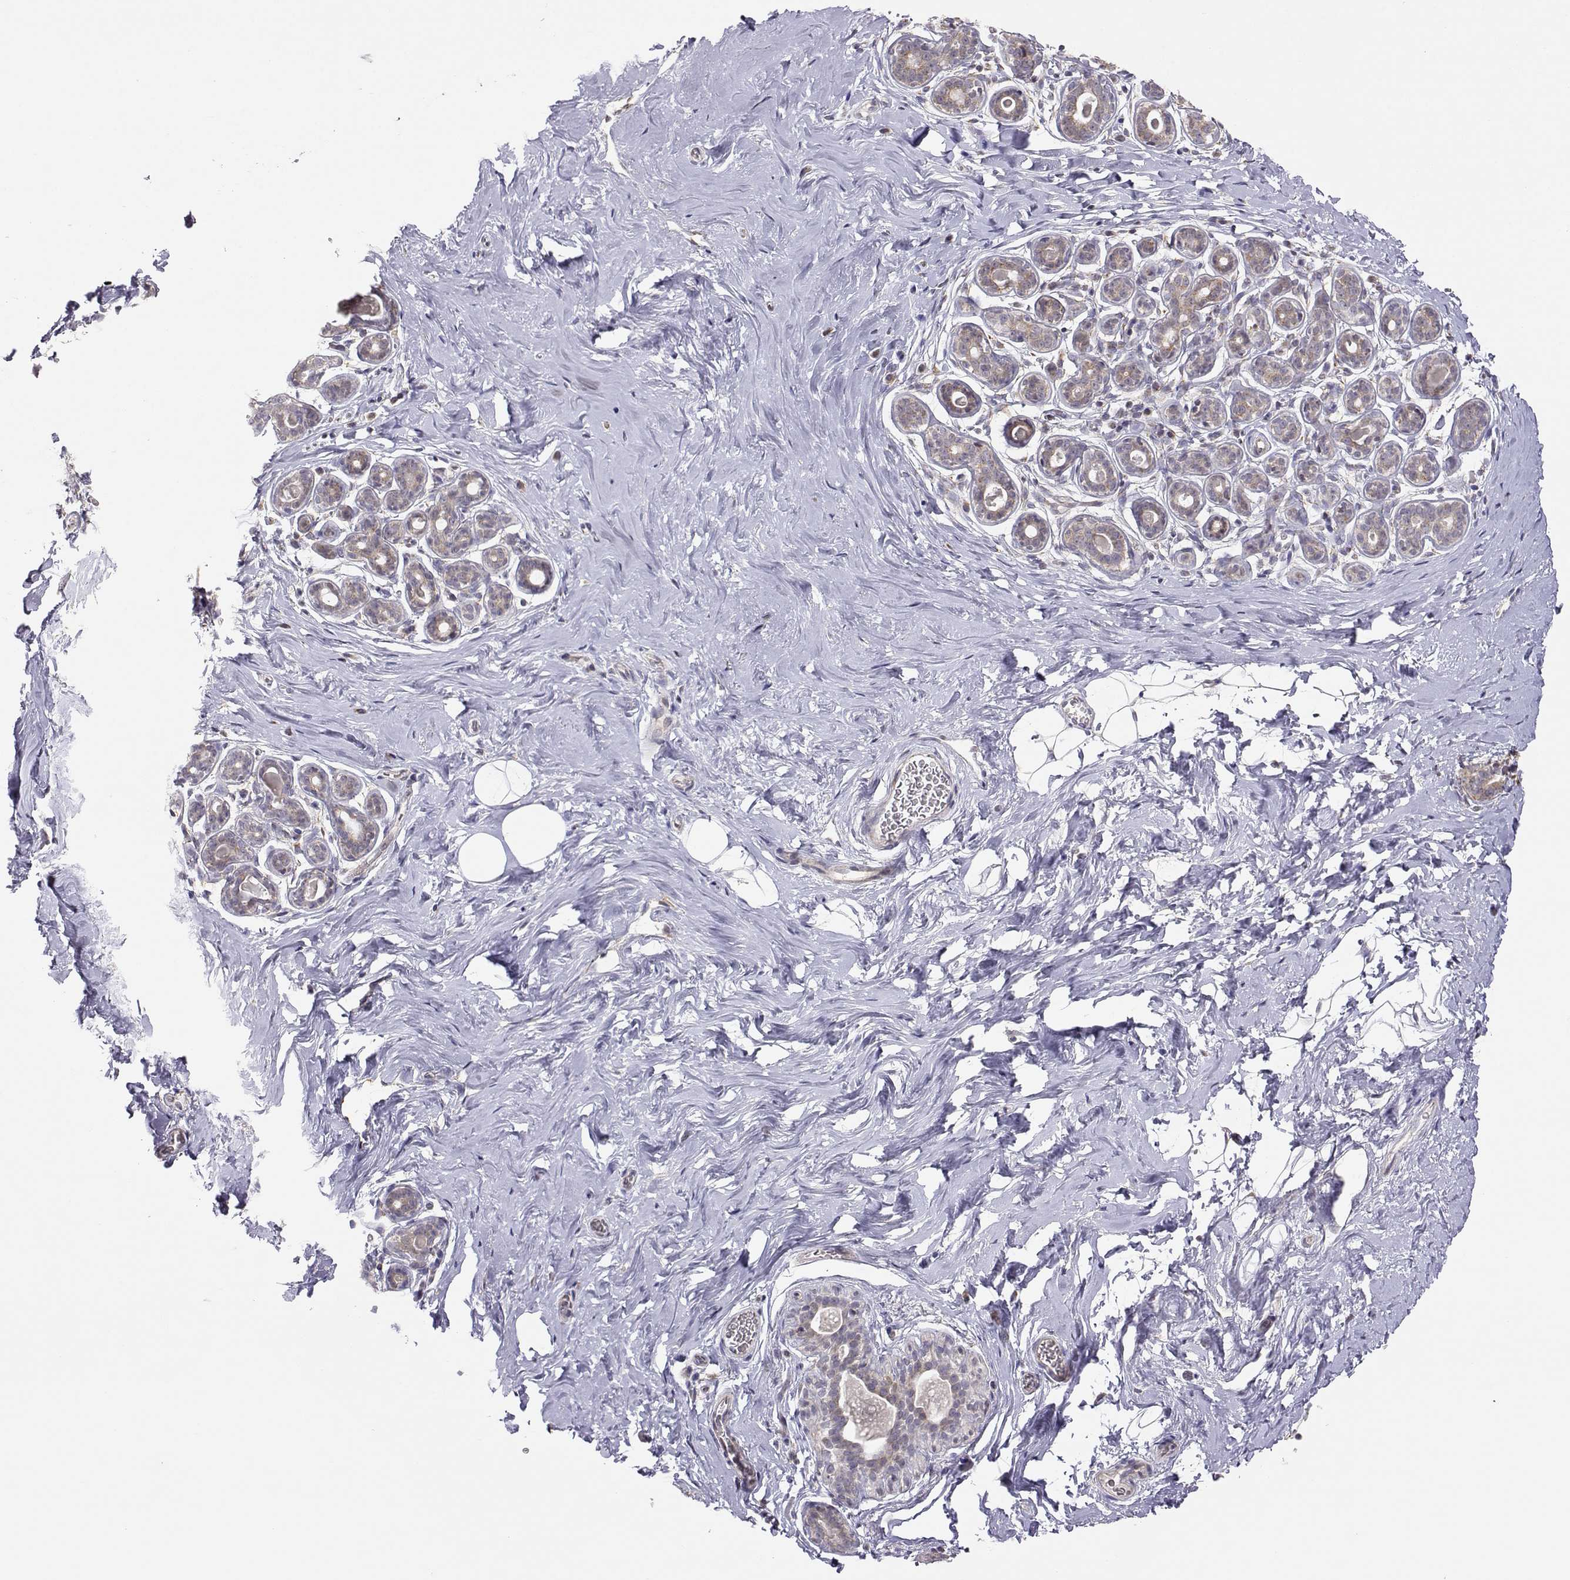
{"staining": {"intensity": "negative", "quantity": "none", "location": "none"}, "tissue": "breast", "cell_type": "Adipocytes", "image_type": "normal", "snomed": [{"axis": "morphology", "description": "Normal tissue, NOS"}, {"axis": "topography", "description": "Skin"}, {"axis": "topography", "description": "Breast"}], "caption": "The histopathology image shows no staining of adipocytes in benign breast. (Stains: DAB (3,3'-diaminobenzidine) immunohistochemistry with hematoxylin counter stain, Microscopy: brightfield microscopy at high magnification).", "gene": "EXOG", "patient": {"sex": "female", "age": 43}}